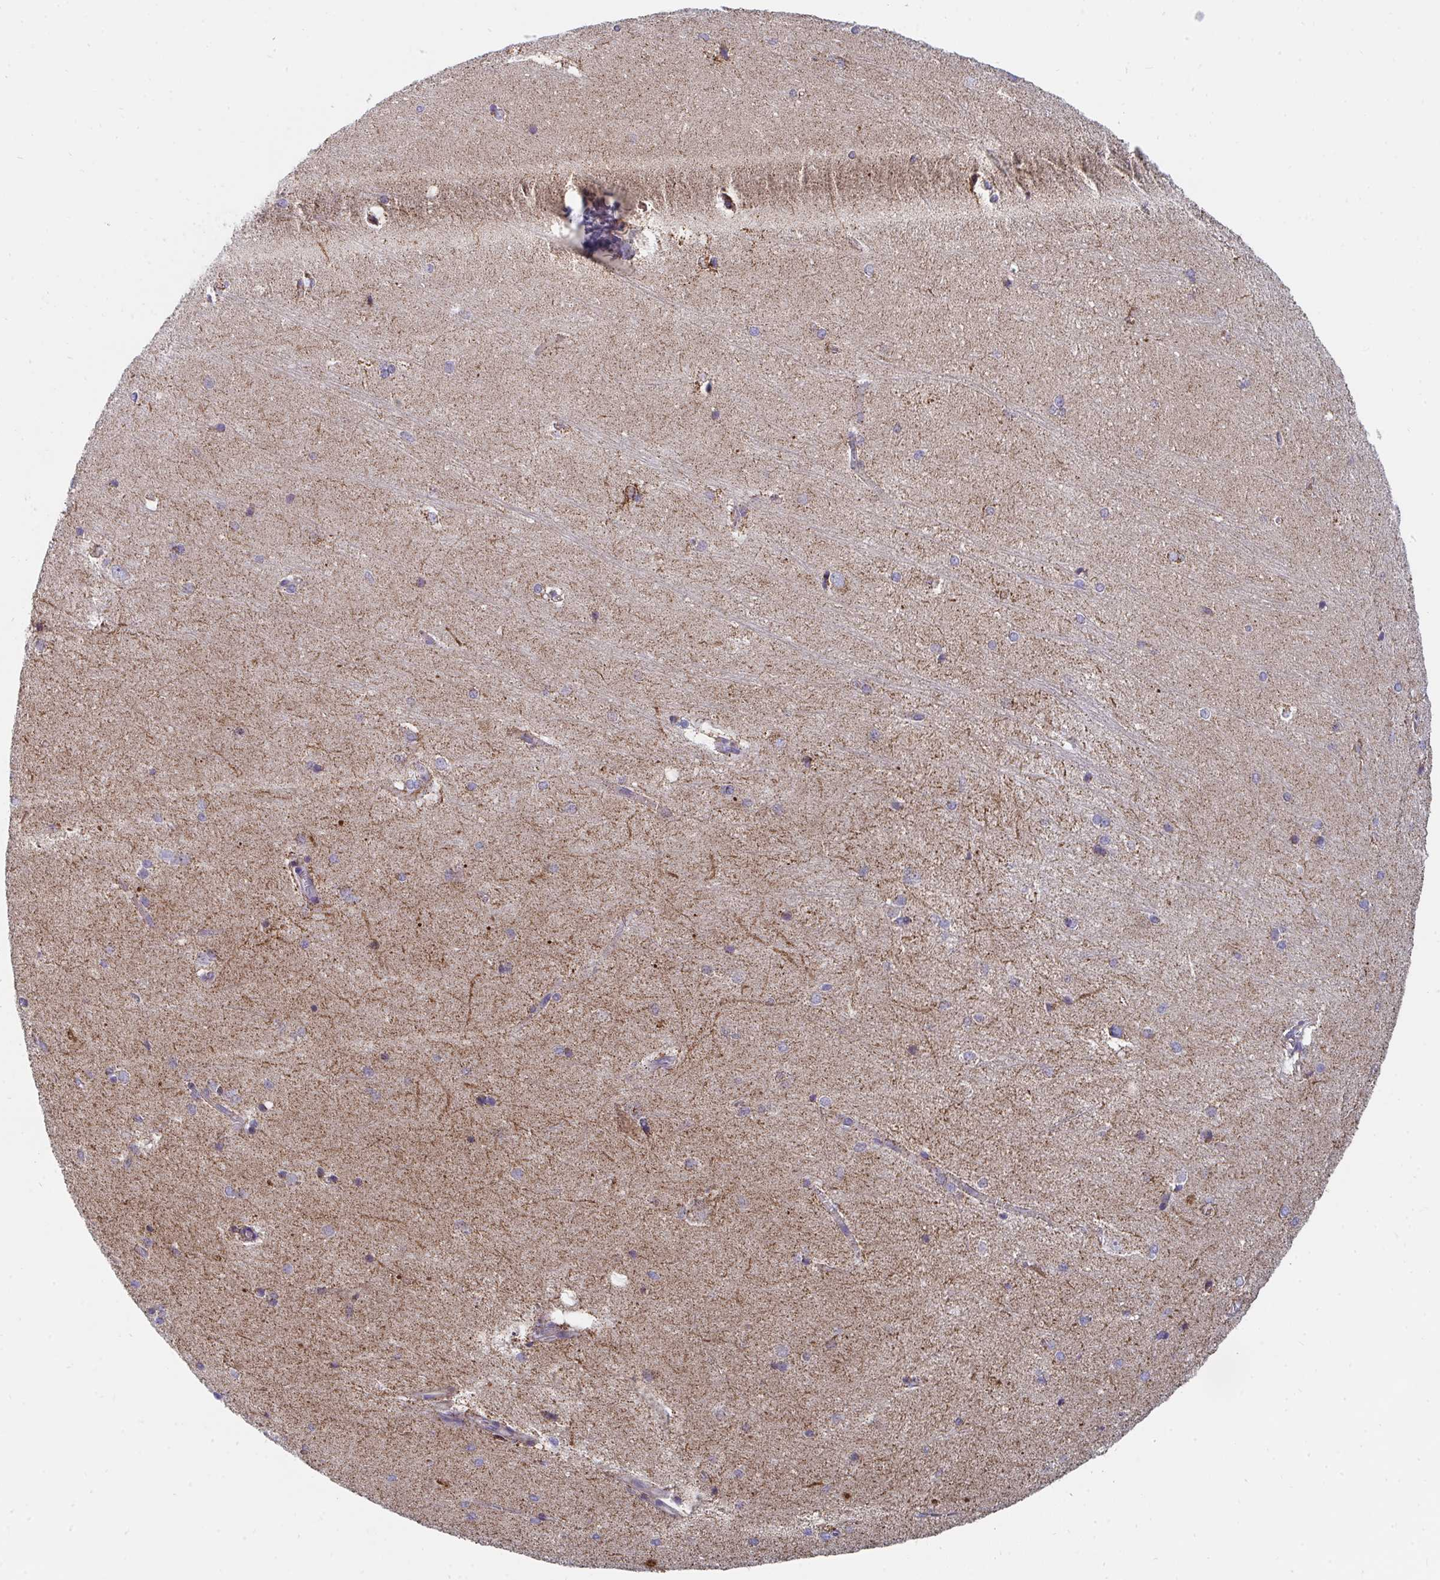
{"staining": {"intensity": "moderate", "quantity": "<25%", "location": "cytoplasmic/membranous"}, "tissue": "hippocampus", "cell_type": "Glial cells", "image_type": "normal", "snomed": [{"axis": "morphology", "description": "Normal tissue, NOS"}, {"axis": "topography", "description": "Cerebral cortex"}, {"axis": "topography", "description": "Hippocampus"}], "caption": "DAB (3,3'-diaminobenzidine) immunohistochemical staining of benign hippocampus displays moderate cytoplasmic/membranous protein expression in approximately <25% of glial cells.", "gene": "PC", "patient": {"sex": "female", "age": 19}}